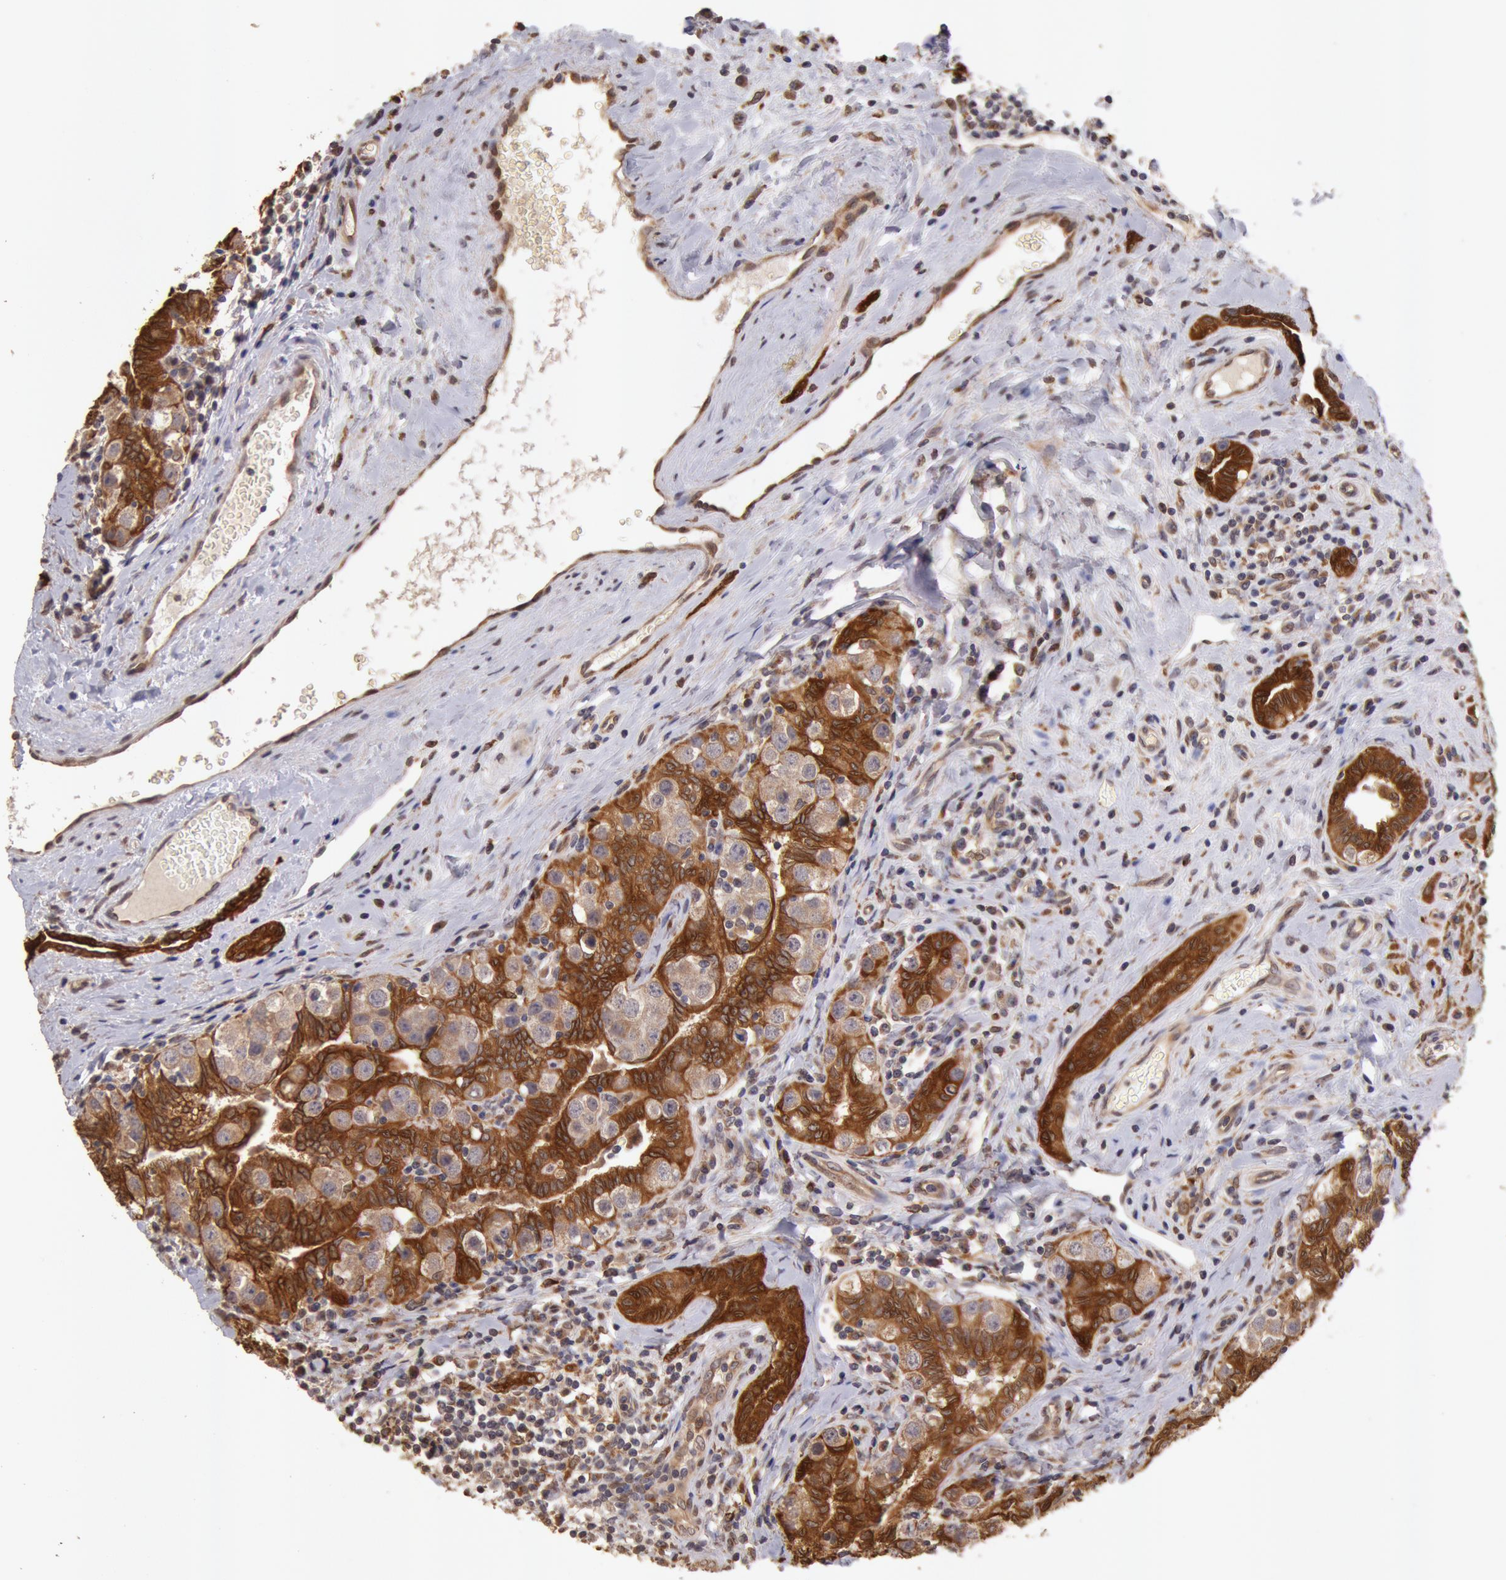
{"staining": {"intensity": "moderate", "quantity": ">75%", "location": "cytoplasmic/membranous"}, "tissue": "testis cancer", "cell_type": "Tumor cells", "image_type": "cancer", "snomed": [{"axis": "morphology", "description": "Seminoma, NOS"}, {"axis": "topography", "description": "Testis"}], "caption": "Moderate cytoplasmic/membranous staining for a protein is identified in approximately >75% of tumor cells of testis cancer using immunohistochemistry.", "gene": "COMT", "patient": {"sex": "male", "age": 32}}